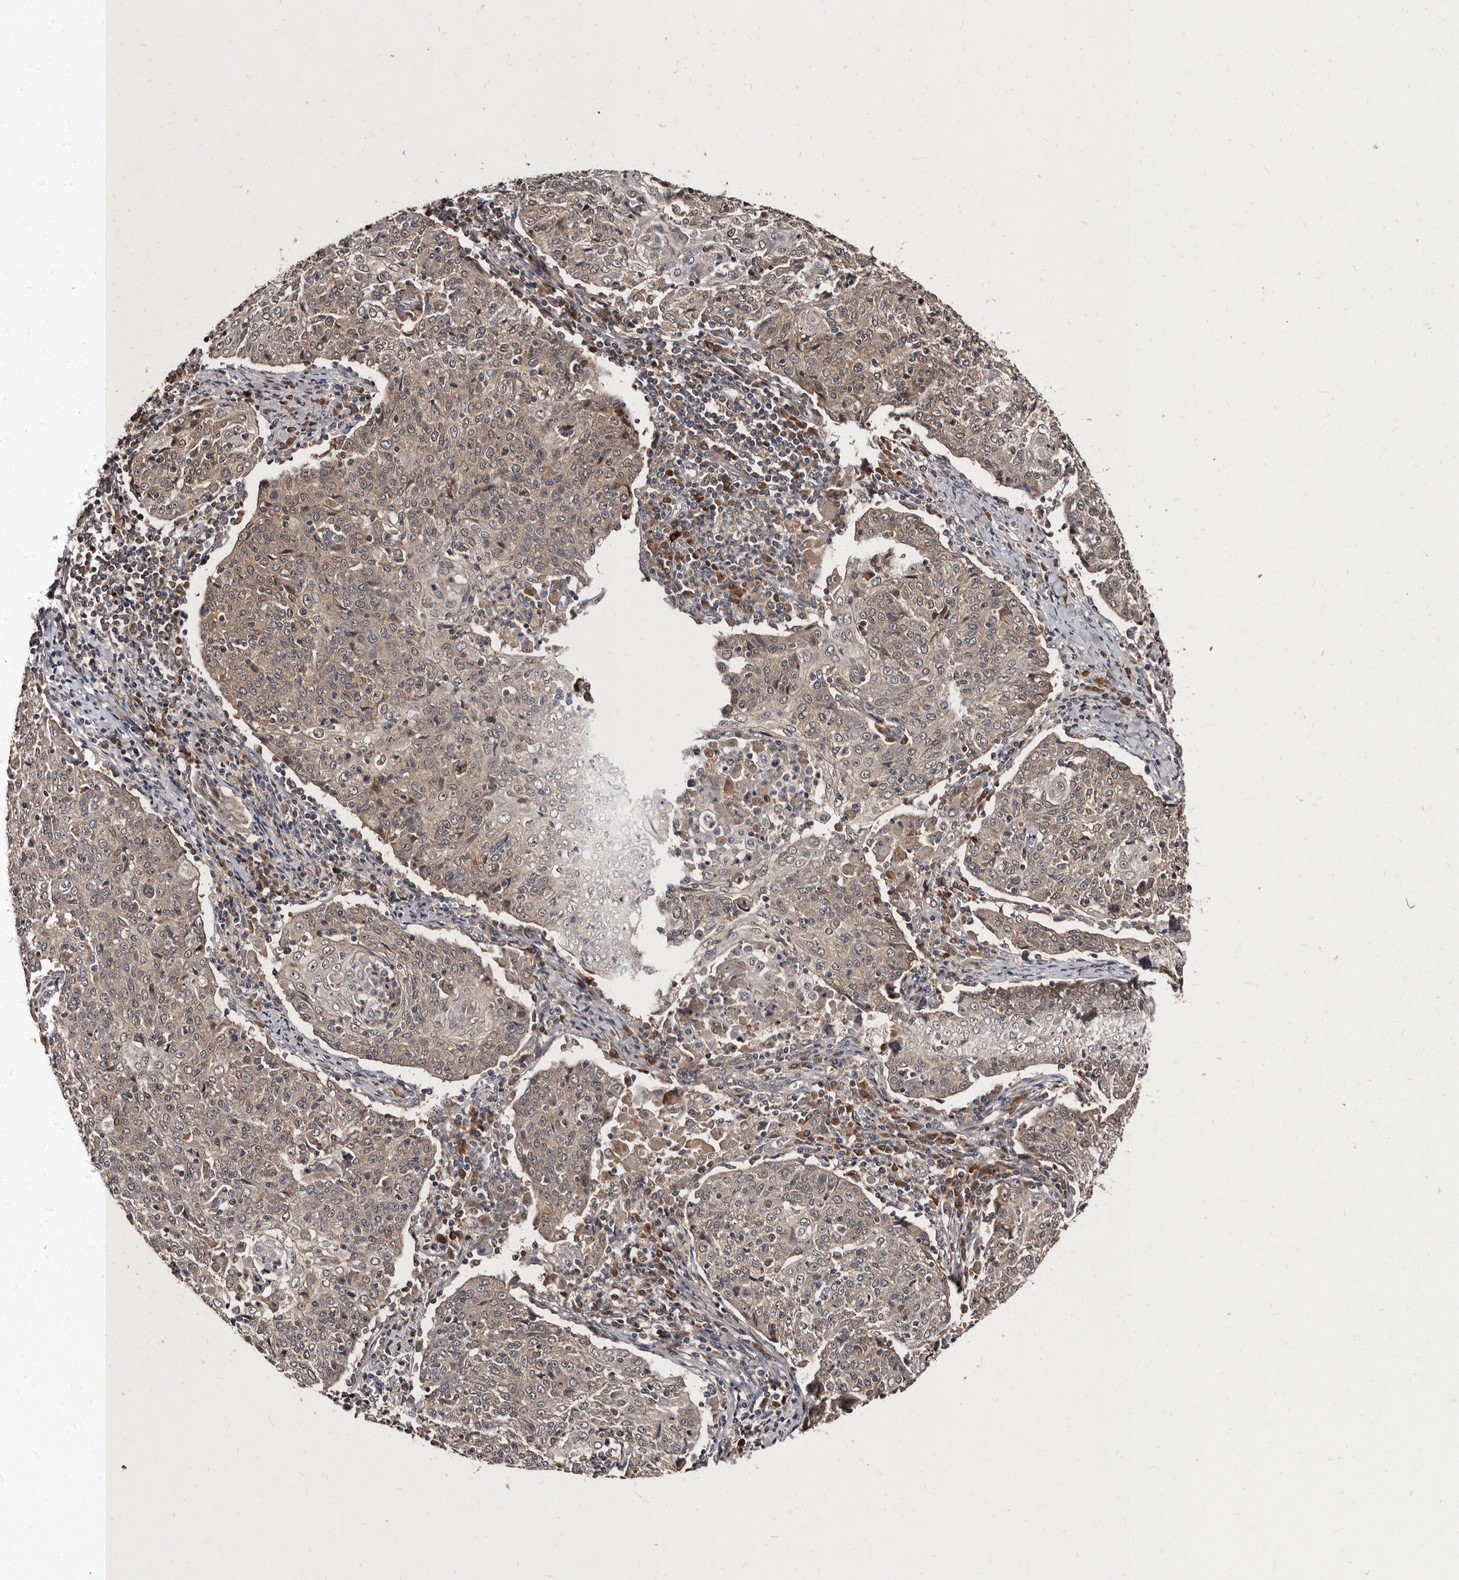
{"staining": {"intensity": "weak", "quantity": ">75%", "location": "cytoplasmic/membranous"}, "tissue": "cervical cancer", "cell_type": "Tumor cells", "image_type": "cancer", "snomed": [{"axis": "morphology", "description": "Squamous cell carcinoma, NOS"}, {"axis": "topography", "description": "Cervix"}], "caption": "Cervical cancer (squamous cell carcinoma) was stained to show a protein in brown. There is low levels of weak cytoplasmic/membranous positivity in about >75% of tumor cells.", "gene": "PMVK", "patient": {"sex": "female", "age": 48}}